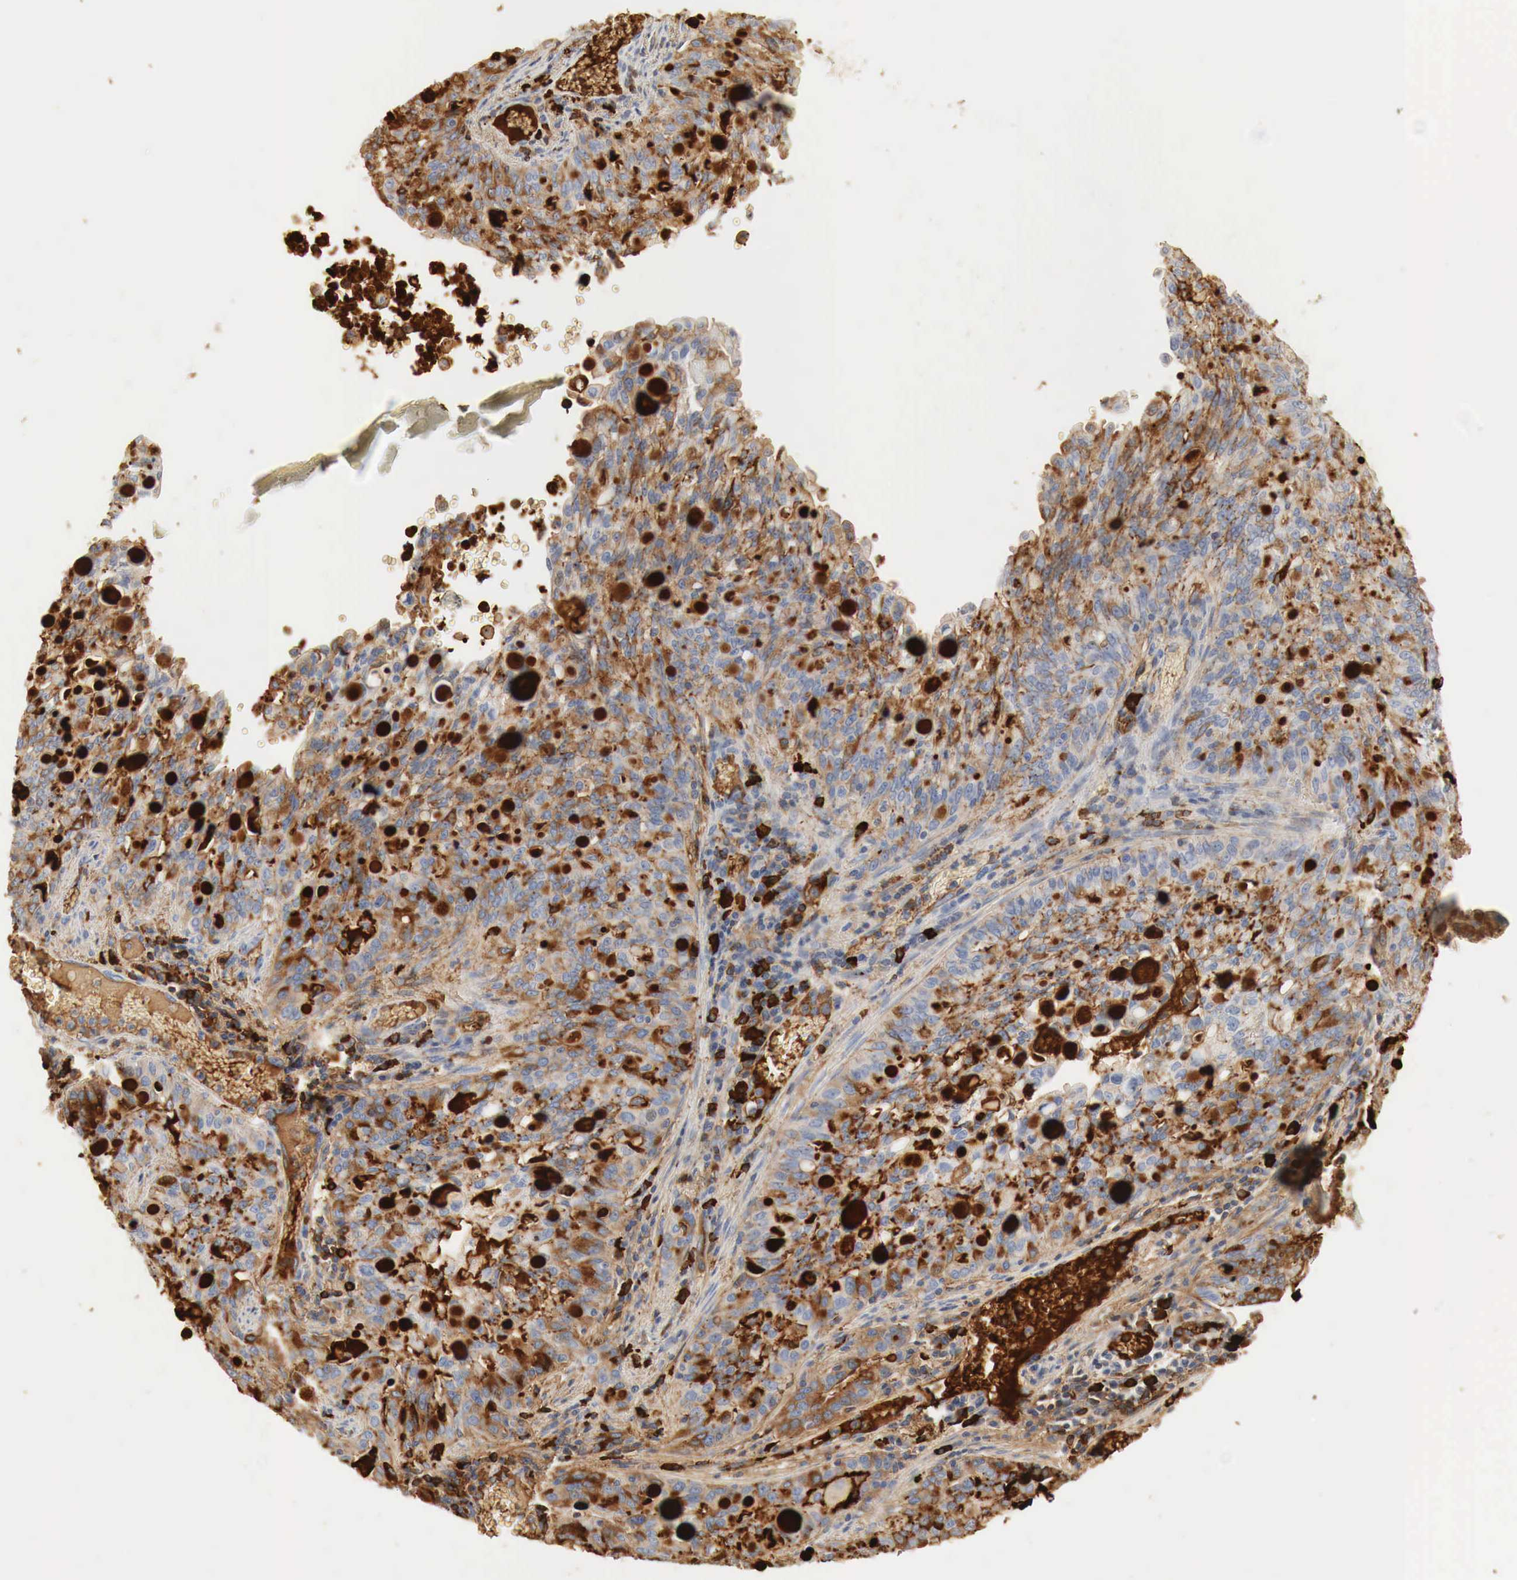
{"staining": {"intensity": "moderate", "quantity": "25%-75%", "location": "cytoplasmic/membranous"}, "tissue": "lung cancer", "cell_type": "Tumor cells", "image_type": "cancer", "snomed": [{"axis": "morphology", "description": "Adenocarcinoma, NOS"}, {"axis": "topography", "description": "Lung"}], "caption": "The immunohistochemical stain shows moderate cytoplasmic/membranous staining in tumor cells of lung cancer (adenocarcinoma) tissue.", "gene": "IGLC3", "patient": {"sex": "female", "age": 44}}